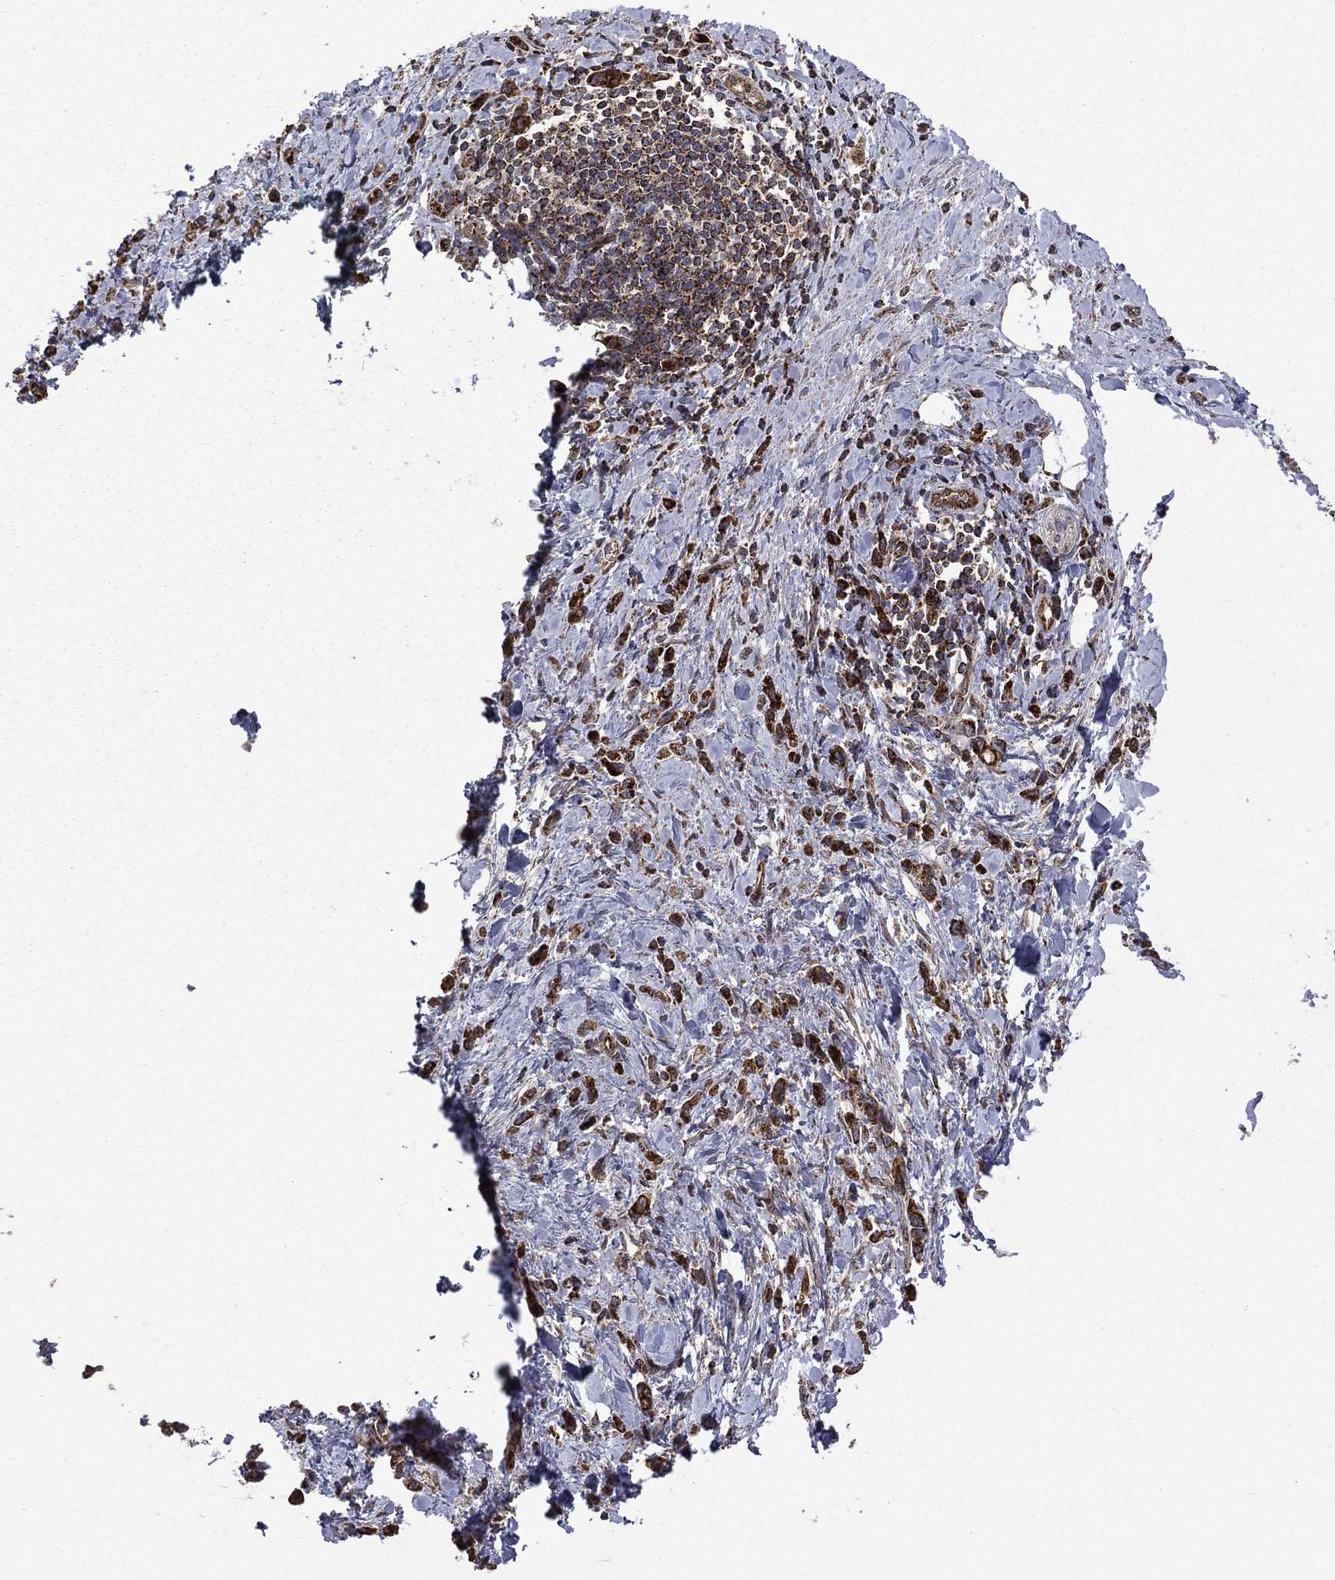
{"staining": {"intensity": "strong", "quantity": ">75%", "location": "cytoplasmic/membranous"}, "tissue": "stomach cancer", "cell_type": "Tumor cells", "image_type": "cancer", "snomed": [{"axis": "morphology", "description": "Adenocarcinoma, NOS"}, {"axis": "topography", "description": "Stomach"}], "caption": "Immunohistochemical staining of human stomach cancer (adenocarcinoma) shows high levels of strong cytoplasmic/membranous positivity in approximately >75% of tumor cells.", "gene": "GIMAP6", "patient": {"sex": "male", "age": 77}}